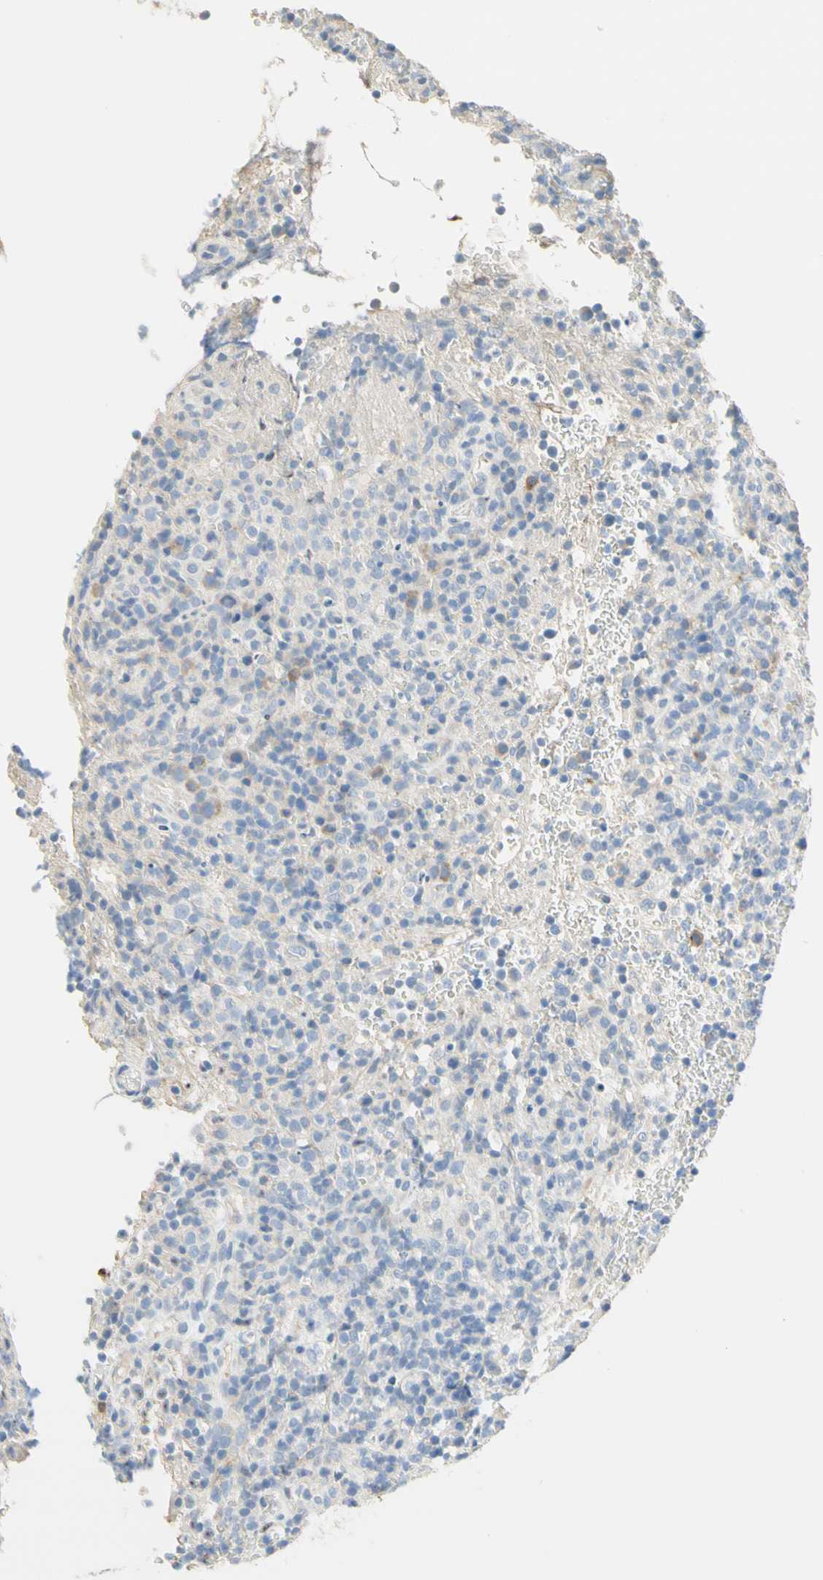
{"staining": {"intensity": "weak", "quantity": "<25%", "location": "cytoplasmic/membranous"}, "tissue": "lymphoma", "cell_type": "Tumor cells", "image_type": "cancer", "snomed": [{"axis": "morphology", "description": "Malignant lymphoma, non-Hodgkin's type, High grade"}, {"axis": "topography", "description": "Lymph node"}], "caption": "DAB (3,3'-diaminobenzidine) immunohistochemical staining of human lymphoma exhibits no significant staining in tumor cells. (Stains: DAB immunohistochemistry with hematoxylin counter stain, Microscopy: brightfield microscopy at high magnification).", "gene": "NECTIN4", "patient": {"sex": "female", "age": 76}}